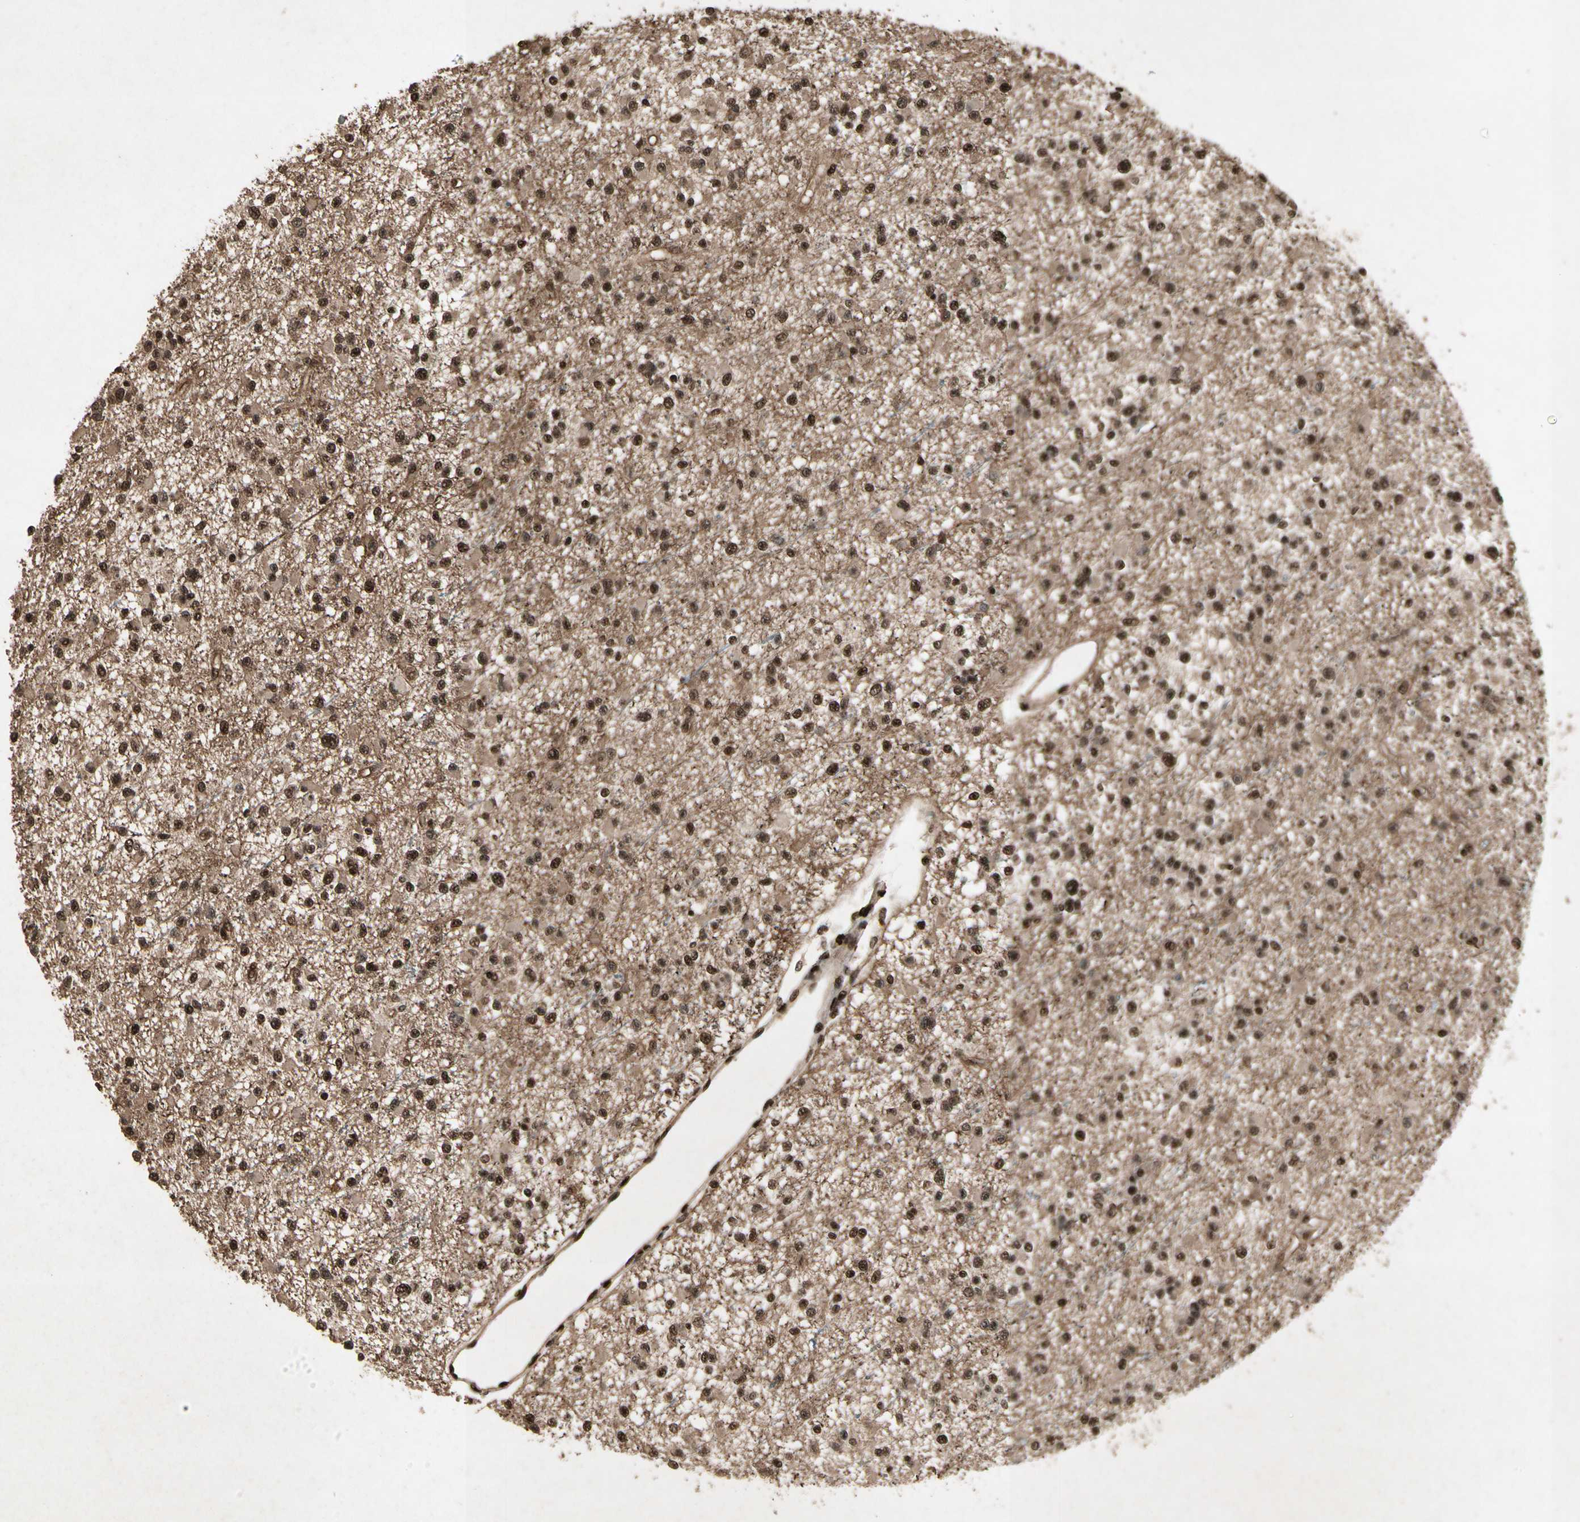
{"staining": {"intensity": "strong", "quantity": ">75%", "location": "nuclear"}, "tissue": "glioma", "cell_type": "Tumor cells", "image_type": "cancer", "snomed": [{"axis": "morphology", "description": "Glioma, malignant, Low grade"}, {"axis": "topography", "description": "Brain"}], "caption": "Strong nuclear positivity for a protein is identified in about >75% of tumor cells of low-grade glioma (malignant) using IHC.", "gene": "TBX2", "patient": {"sex": "female", "age": 22}}